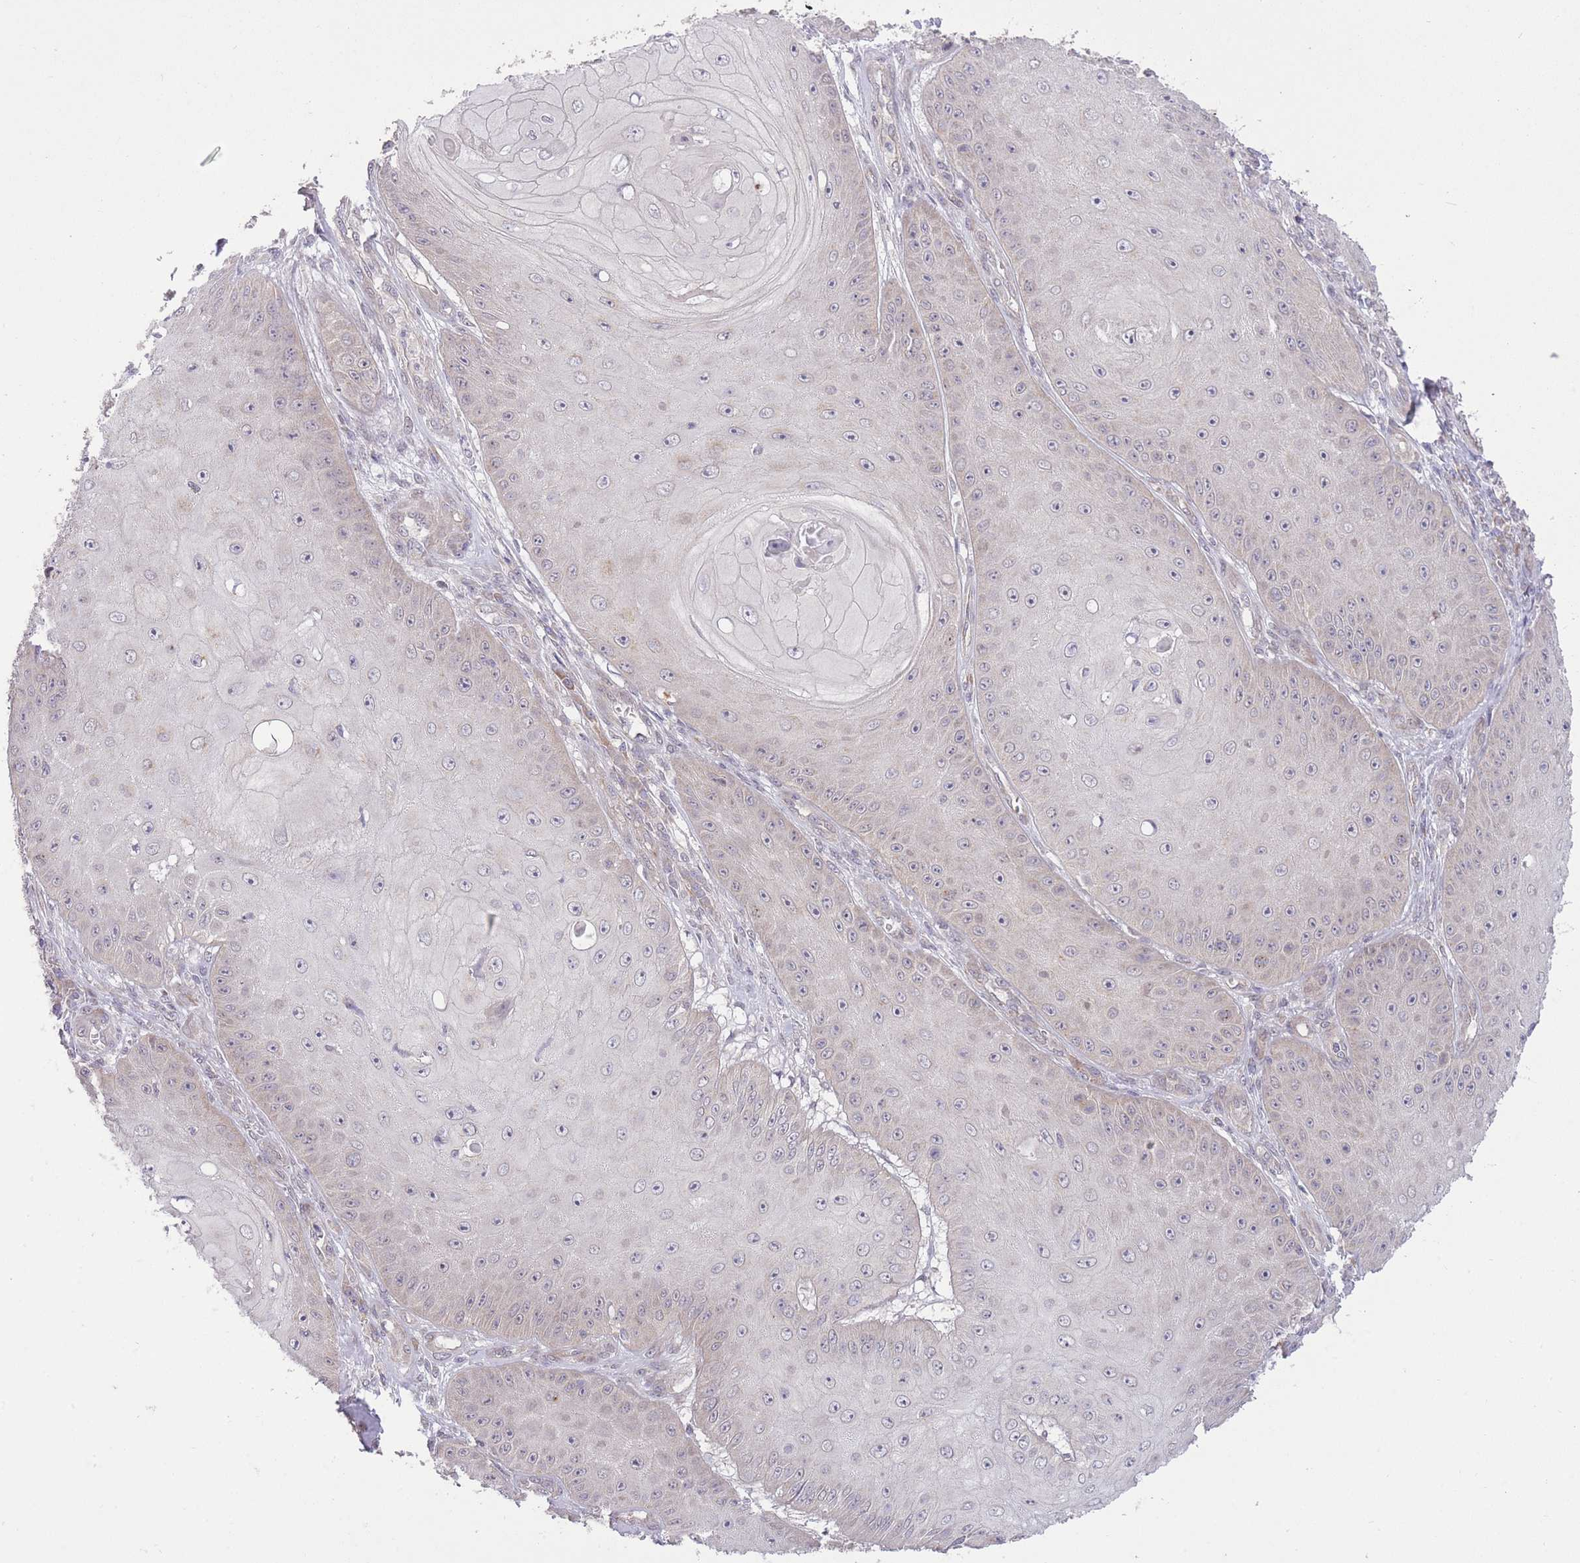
{"staining": {"intensity": "negative", "quantity": "none", "location": "none"}, "tissue": "skin cancer", "cell_type": "Tumor cells", "image_type": "cancer", "snomed": [{"axis": "morphology", "description": "Squamous cell carcinoma, NOS"}, {"axis": "topography", "description": "Skin"}], "caption": "A high-resolution photomicrograph shows immunohistochemistry staining of squamous cell carcinoma (skin), which reveals no significant expression in tumor cells.", "gene": "ELOA2", "patient": {"sex": "male", "age": 70}}